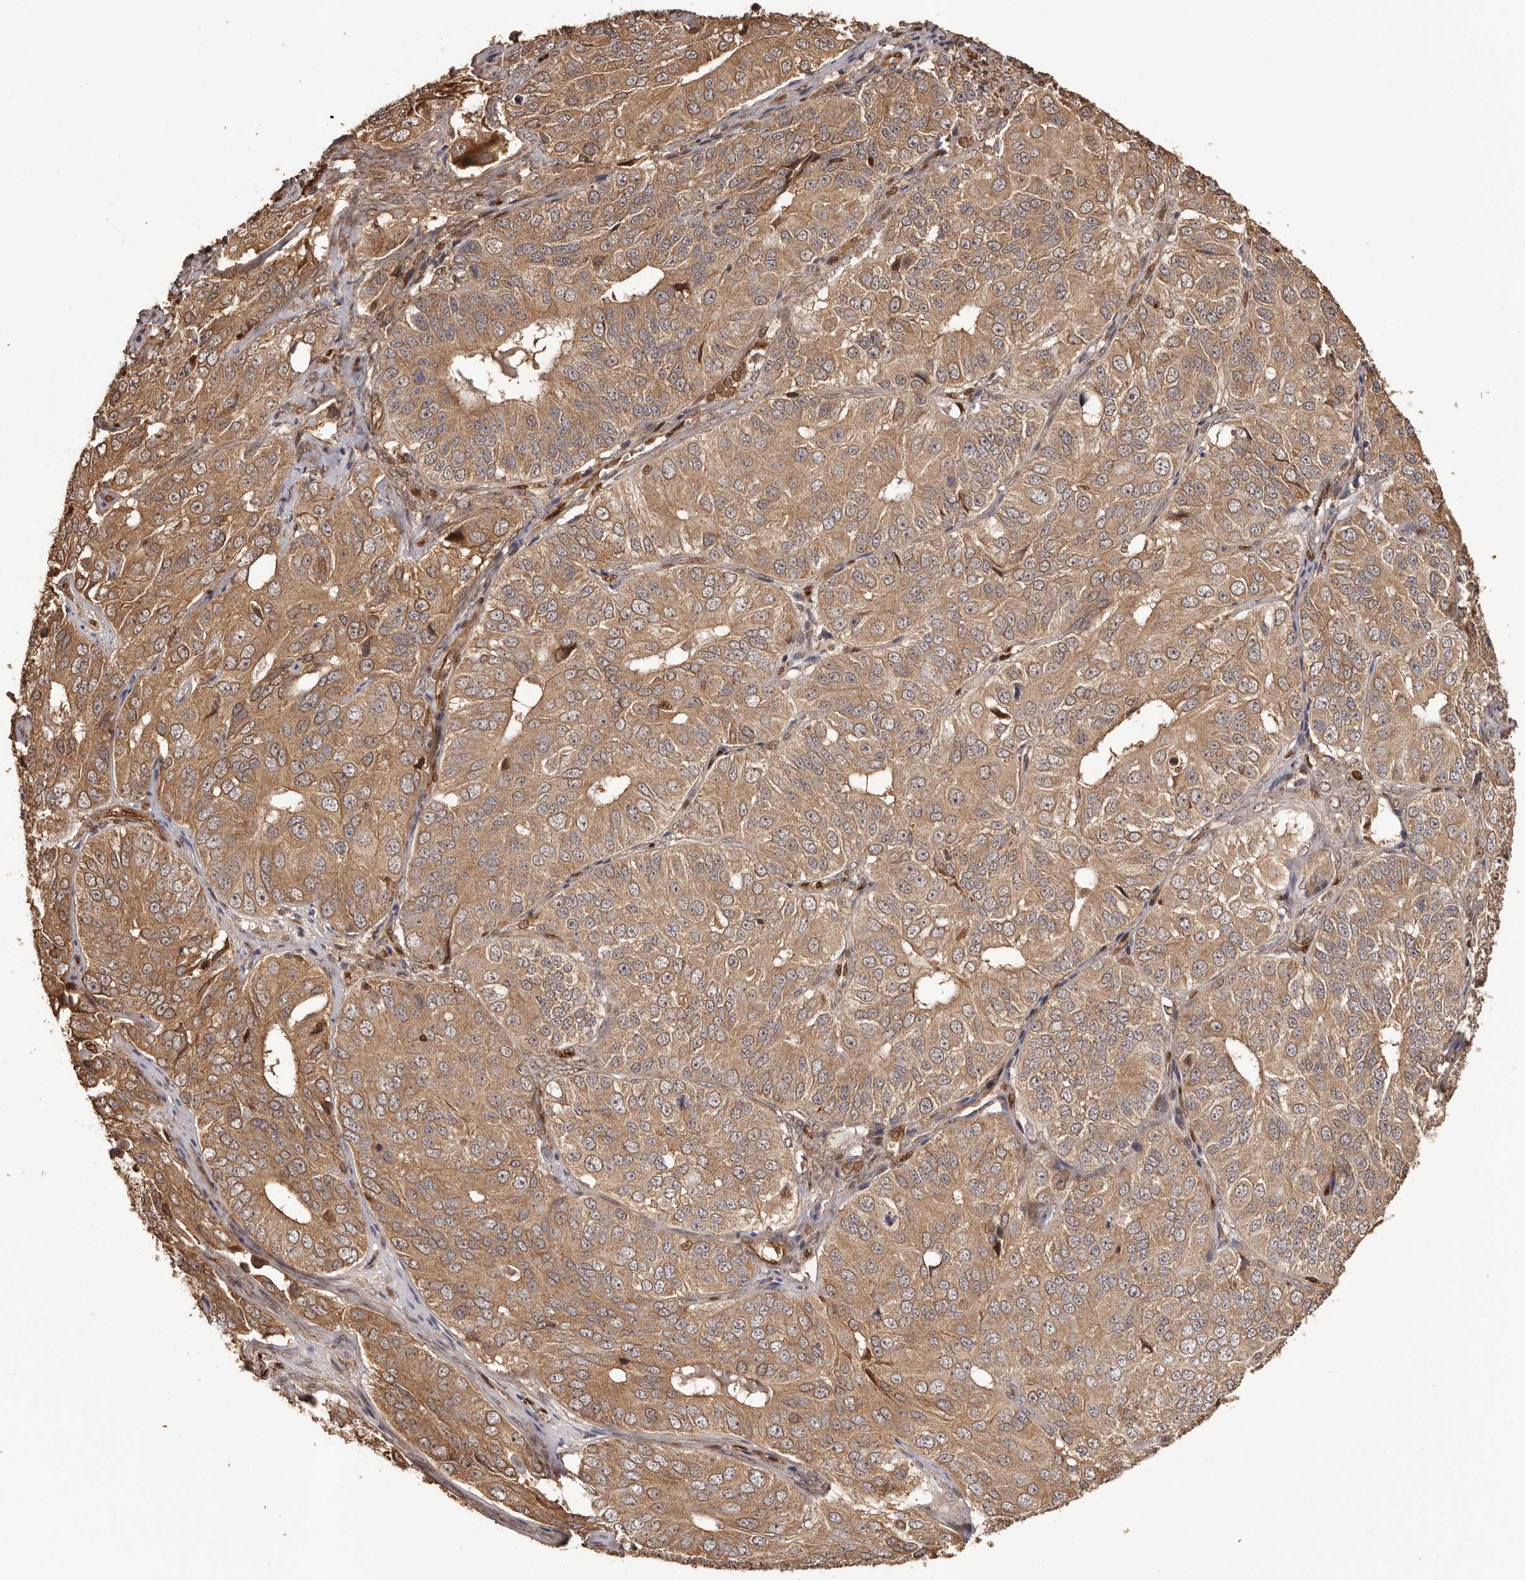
{"staining": {"intensity": "moderate", "quantity": ">75%", "location": "cytoplasmic/membranous"}, "tissue": "ovarian cancer", "cell_type": "Tumor cells", "image_type": "cancer", "snomed": [{"axis": "morphology", "description": "Carcinoma, endometroid"}, {"axis": "topography", "description": "Ovary"}], "caption": "This photomicrograph demonstrates immunohistochemistry (IHC) staining of human endometroid carcinoma (ovarian), with medium moderate cytoplasmic/membranous positivity in approximately >75% of tumor cells.", "gene": "UBR2", "patient": {"sex": "female", "age": 51}}